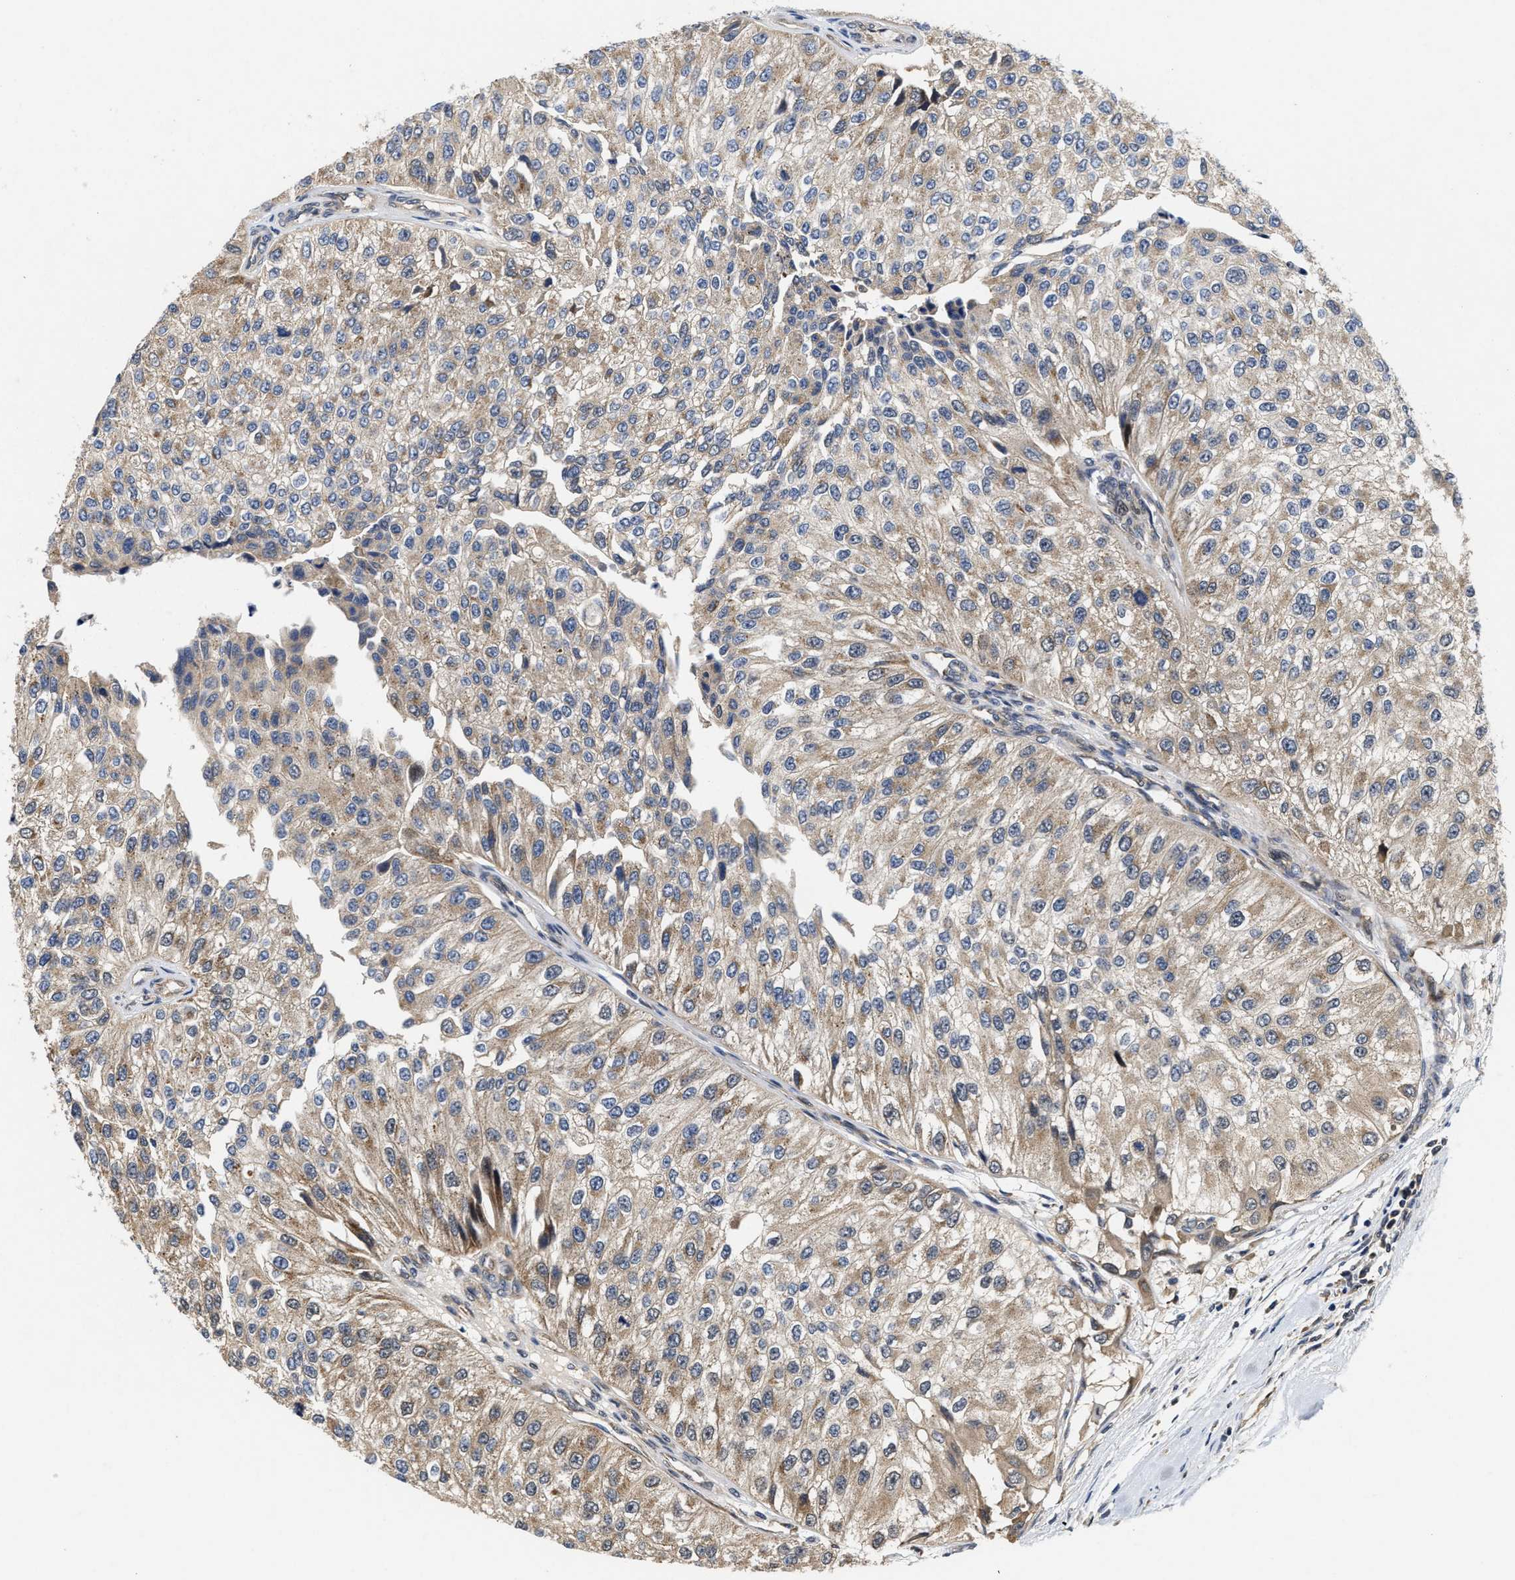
{"staining": {"intensity": "moderate", "quantity": ">75%", "location": "cytoplasmic/membranous"}, "tissue": "urothelial cancer", "cell_type": "Tumor cells", "image_type": "cancer", "snomed": [{"axis": "morphology", "description": "Urothelial carcinoma, High grade"}, {"axis": "topography", "description": "Kidney"}, {"axis": "topography", "description": "Urinary bladder"}], "caption": "Protein expression analysis of human urothelial cancer reveals moderate cytoplasmic/membranous expression in approximately >75% of tumor cells.", "gene": "SCYL2", "patient": {"sex": "male", "age": 77}}